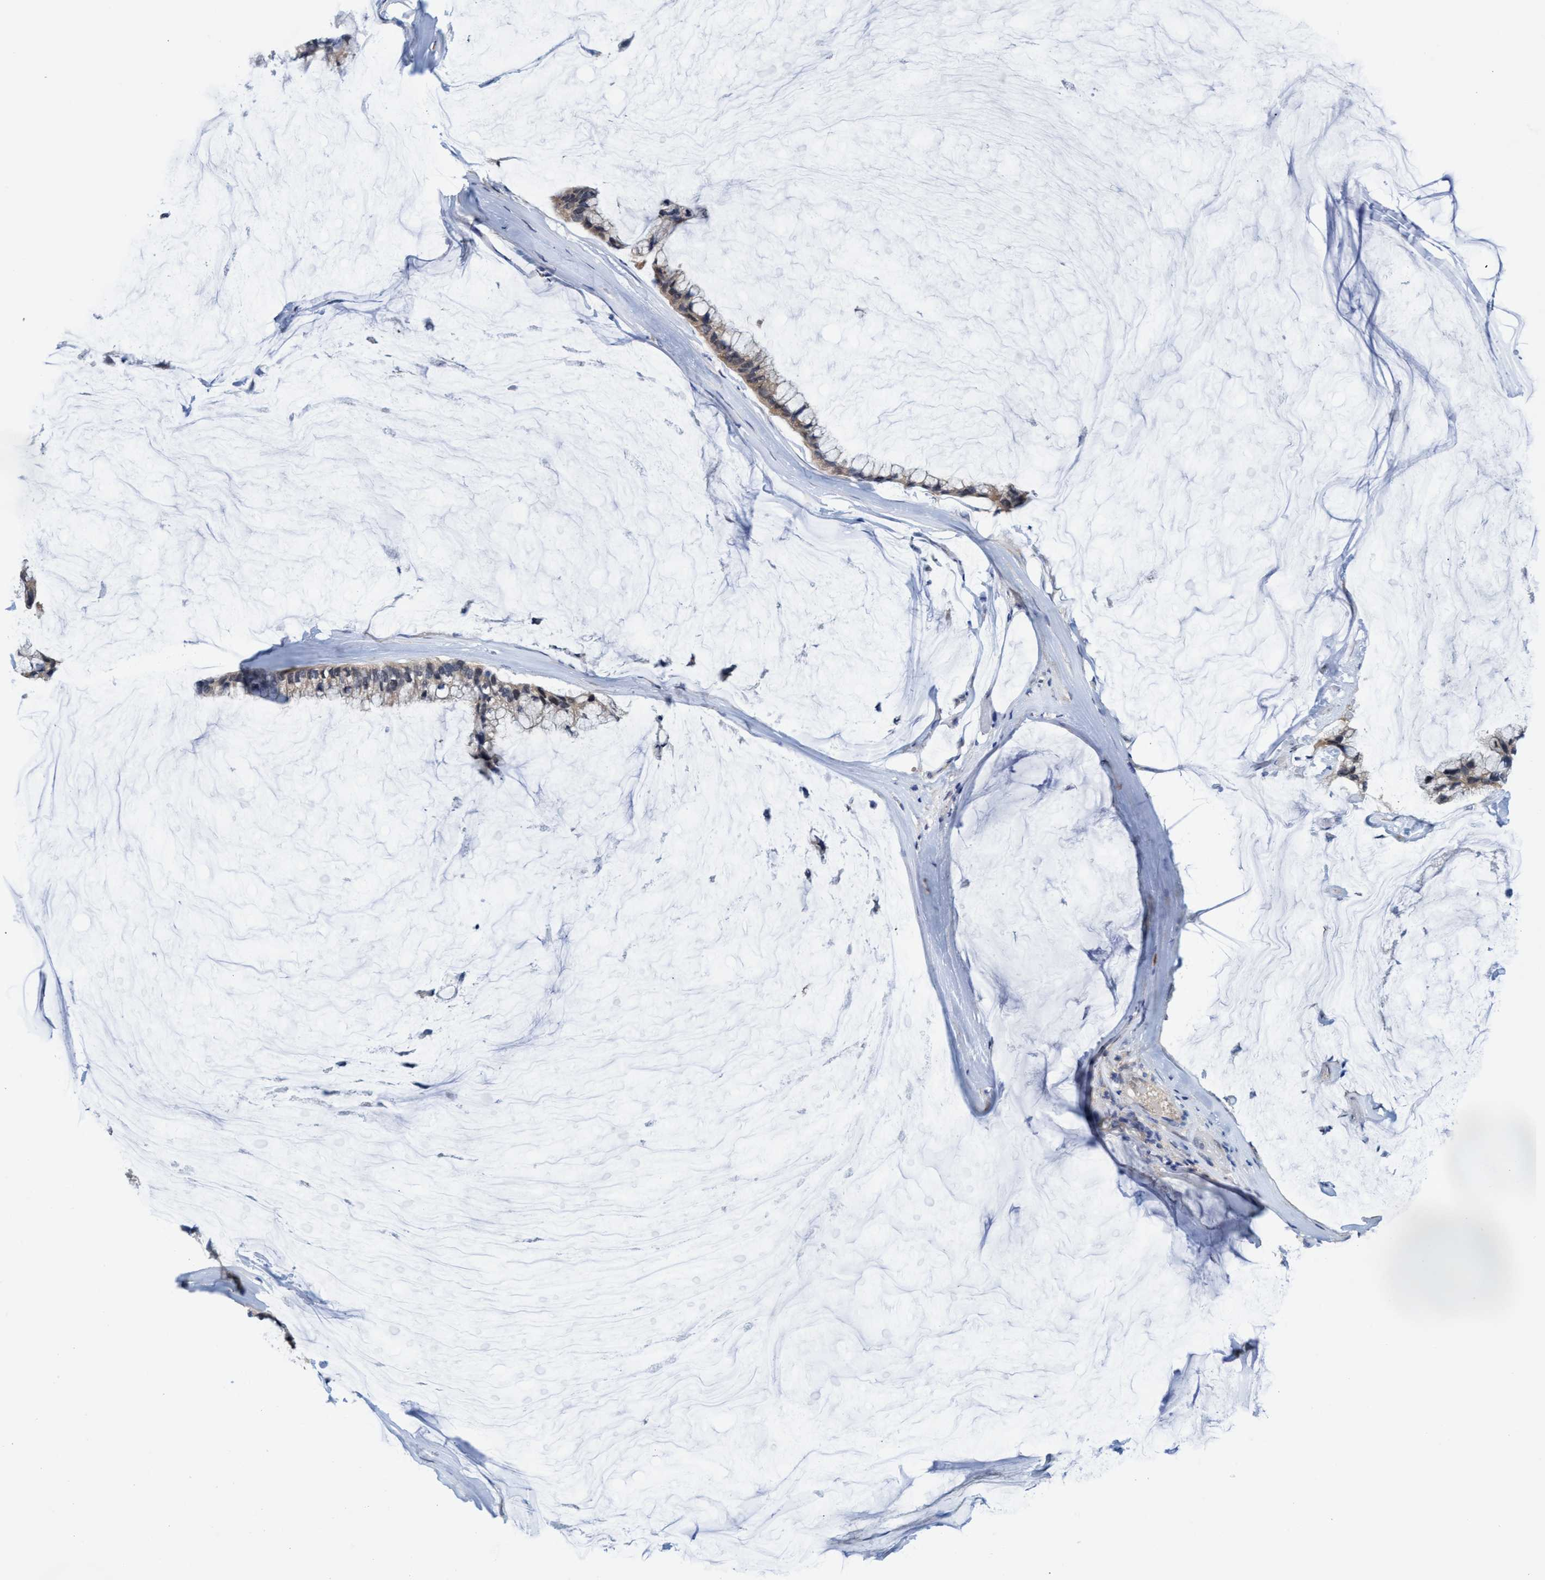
{"staining": {"intensity": "weak", "quantity": ">75%", "location": "cytoplasmic/membranous"}, "tissue": "ovarian cancer", "cell_type": "Tumor cells", "image_type": "cancer", "snomed": [{"axis": "morphology", "description": "Cystadenocarcinoma, mucinous, NOS"}, {"axis": "topography", "description": "Ovary"}], "caption": "Immunohistochemistry (IHC) image of neoplastic tissue: mucinous cystadenocarcinoma (ovarian) stained using immunohistochemistry (IHC) exhibits low levels of weak protein expression localized specifically in the cytoplasmic/membranous of tumor cells, appearing as a cytoplasmic/membranous brown color.", "gene": "PNPO", "patient": {"sex": "female", "age": 39}}